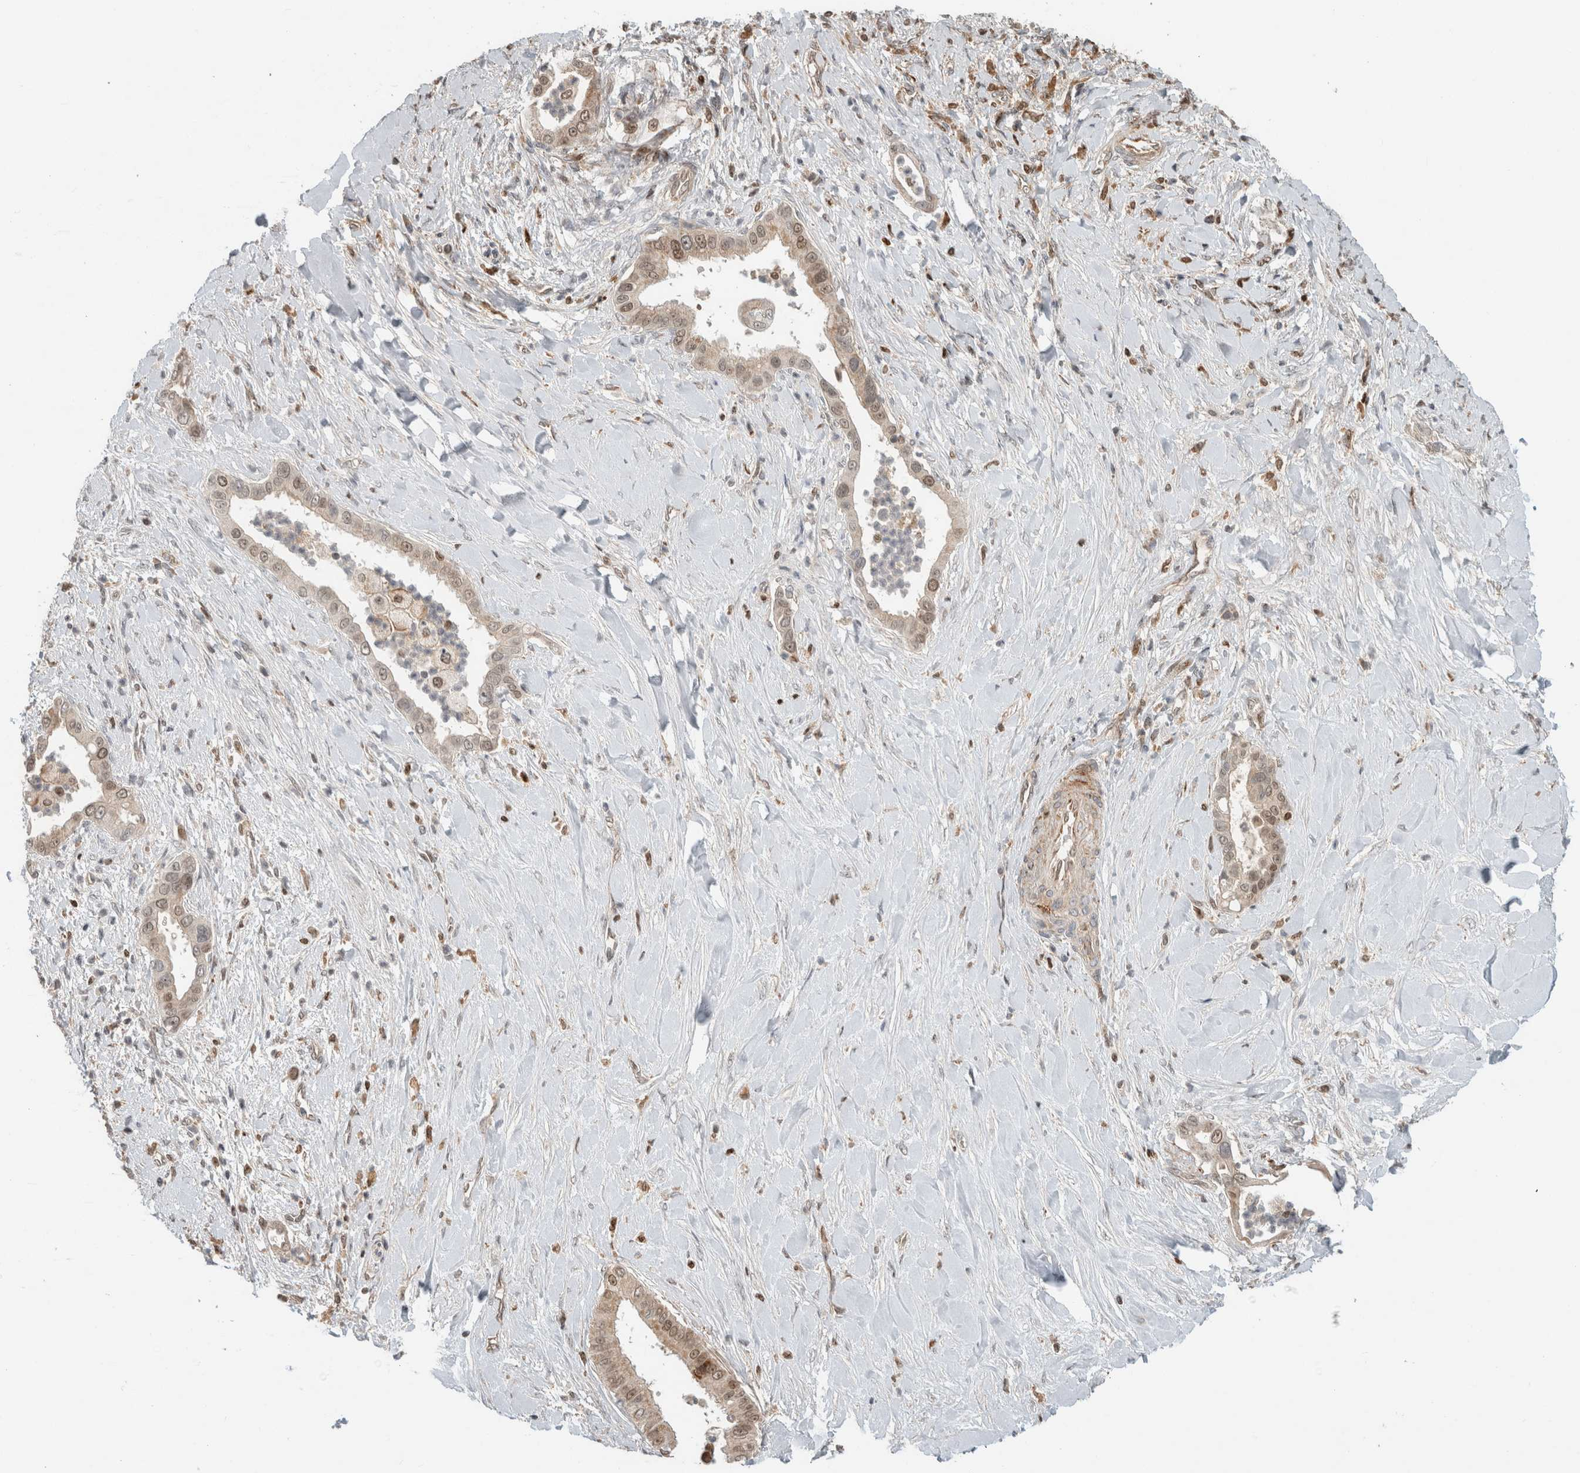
{"staining": {"intensity": "moderate", "quantity": ">75%", "location": "cytoplasmic/membranous,nuclear"}, "tissue": "liver cancer", "cell_type": "Tumor cells", "image_type": "cancer", "snomed": [{"axis": "morphology", "description": "Cholangiocarcinoma"}, {"axis": "topography", "description": "Liver"}], "caption": "IHC photomicrograph of liver cancer (cholangiocarcinoma) stained for a protein (brown), which shows medium levels of moderate cytoplasmic/membranous and nuclear positivity in approximately >75% of tumor cells.", "gene": "INSRR", "patient": {"sex": "female", "age": 54}}